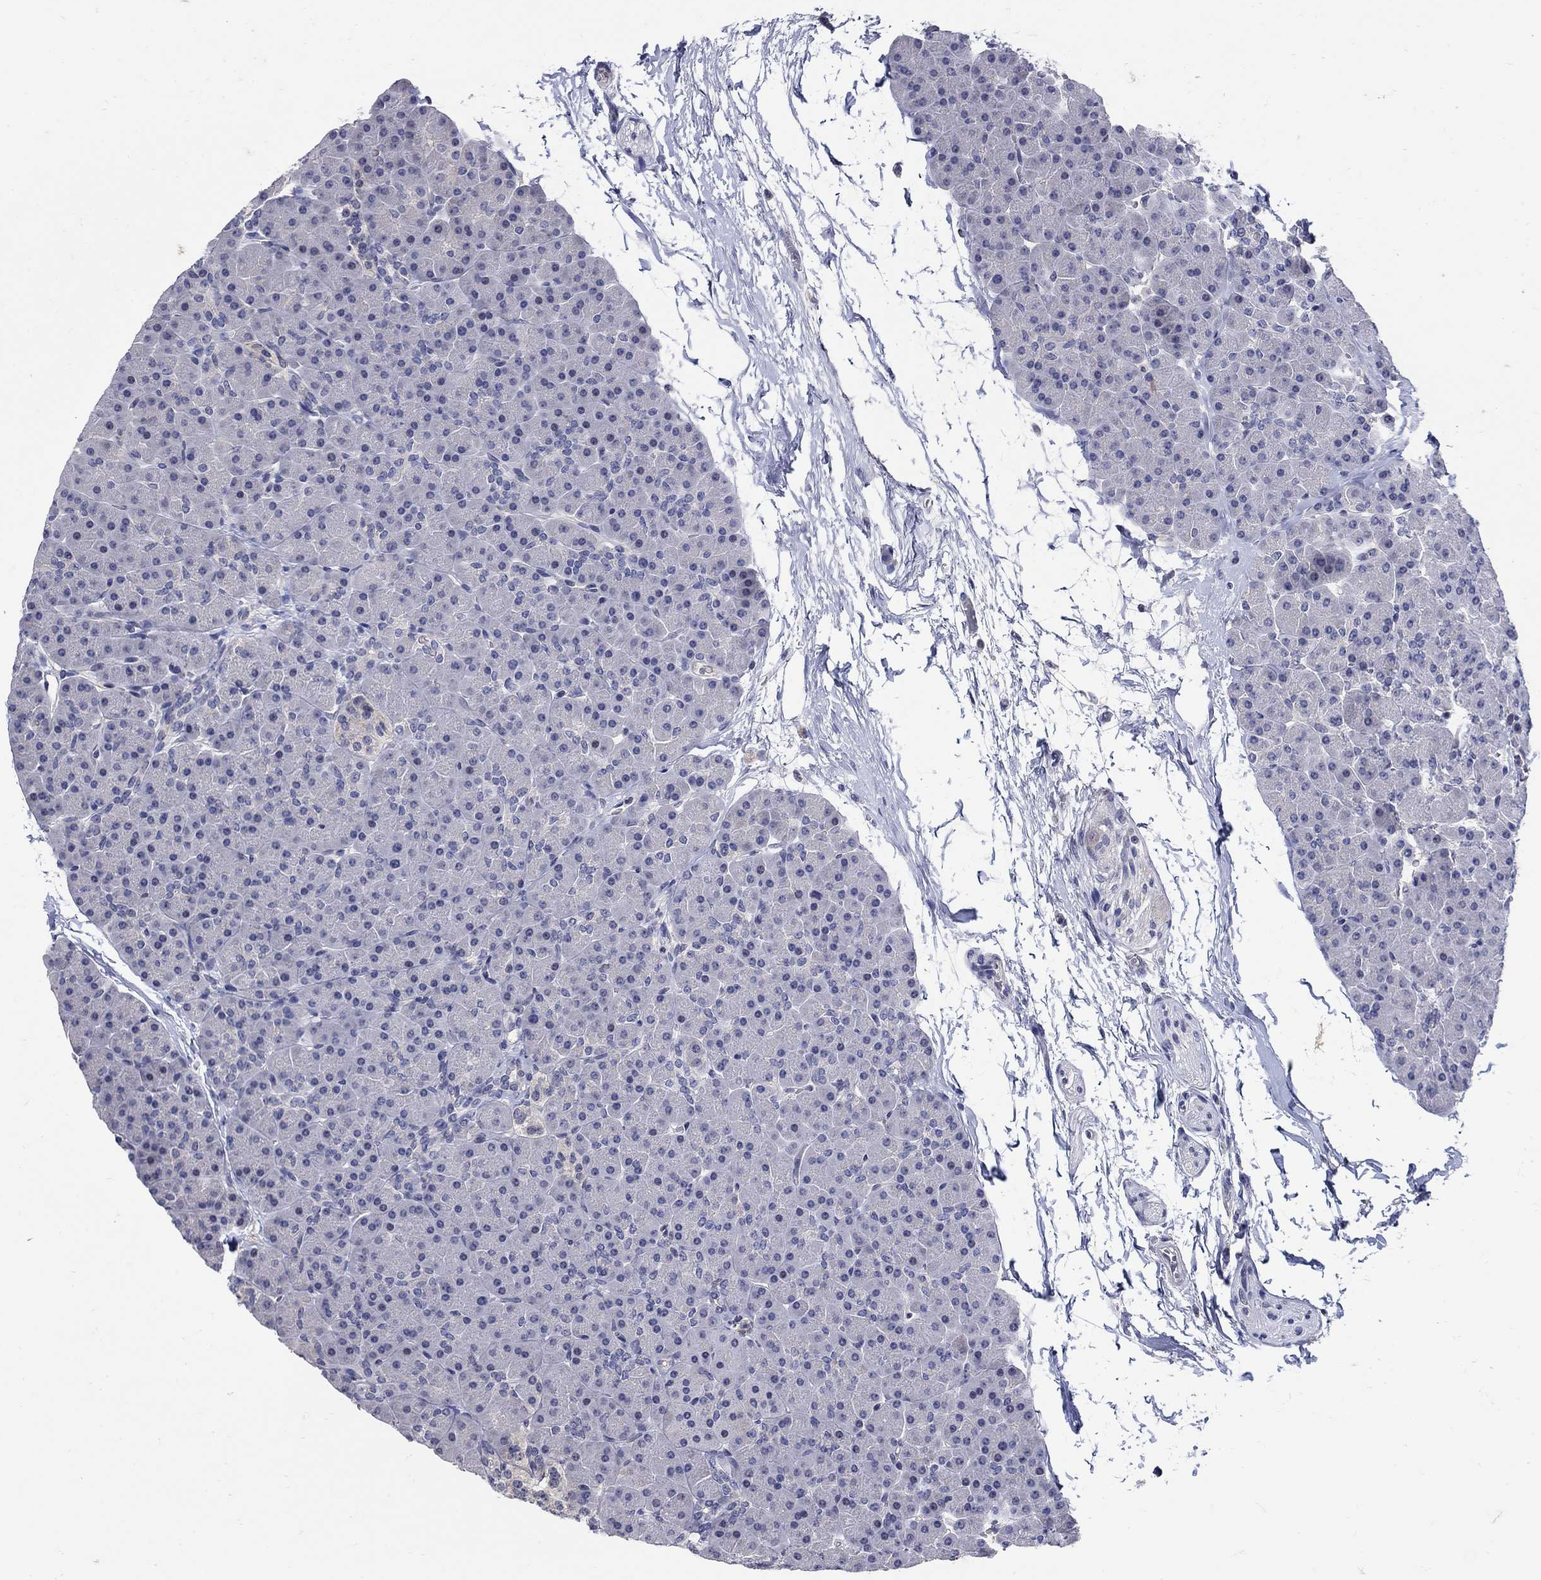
{"staining": {"intensity": "negative", "quantity": "none", "location": "none"}, "tissue": "pancreas", "cell_type": "Exocrine glandular cells", "image_type": "normal", "snomed": [{"axis": "morphology", "description": "Normal tissue, NOS"}, {"axis": "topography", "description": "Pancreas"}], "caption": "Immunohistochemistry photomicrograph of unremarkable pancreas: human pancreas stained with DAB (3,3'-diaminobenzidine) displays no significant protein expression in exocrine glandular cells. The staining is performed using DAB brown chromogen with nuclei counter-stained in using hematoxylin.", "gene": "CETN1", "patient": {"sex": "female", "age": 44}}